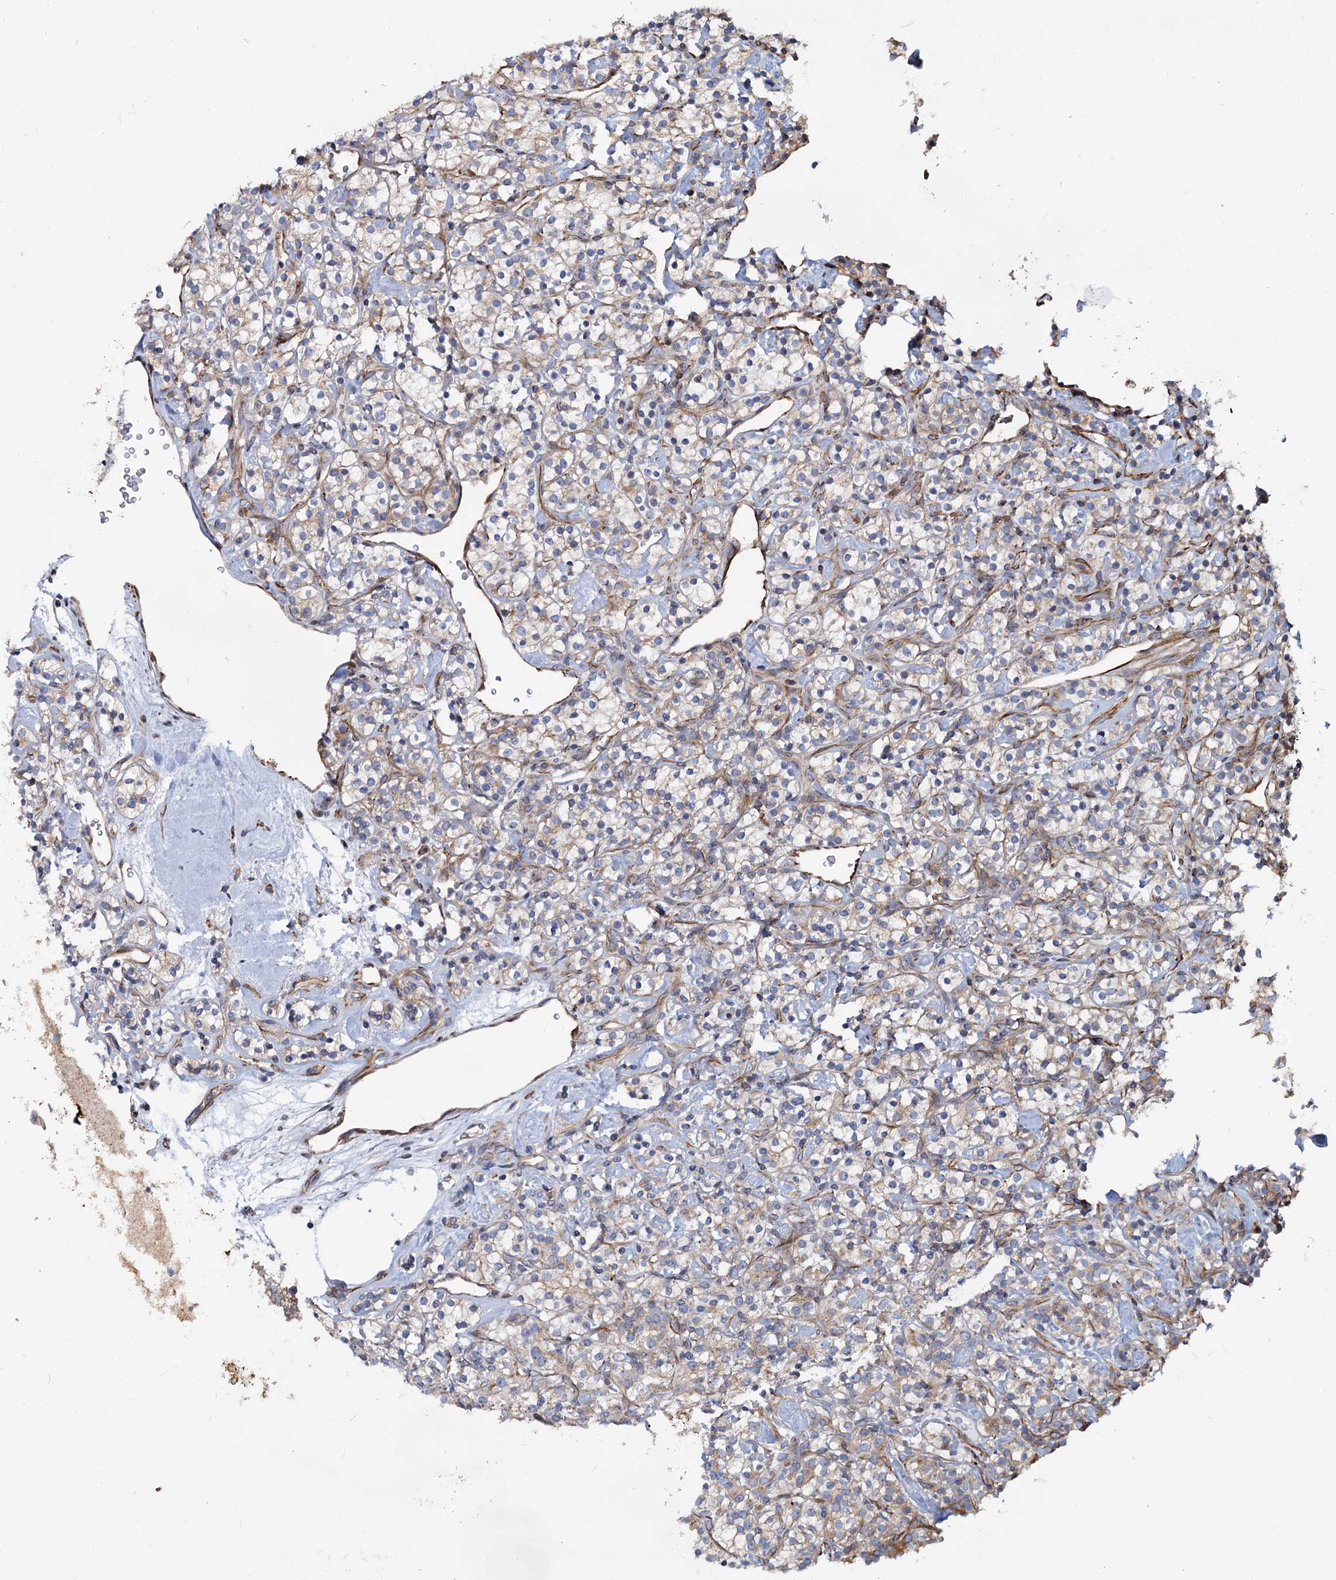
{"staining": {"intensity": "weak", "quantity": "25%-75%", "location": "cytoplasmic/membranous"}, "tissue": "renal cancer", "cell_type": "Tumor cells", "image_type": "cancer", "snomed": [{"axis": "morphology", "description": "Adenocarcinoma, NOS"}, {"axis": "topography", "description": "Kidney"}], "caption": "The photomicrograph shows immunohistochemical staining of renal adenocarcinoma. There is weak cytoplasmic/membranous expression is seen in approximately 25%-75% of tumor cells.", "gene": "PSEN1", "patient": {"sex": "male", "age": 77}}